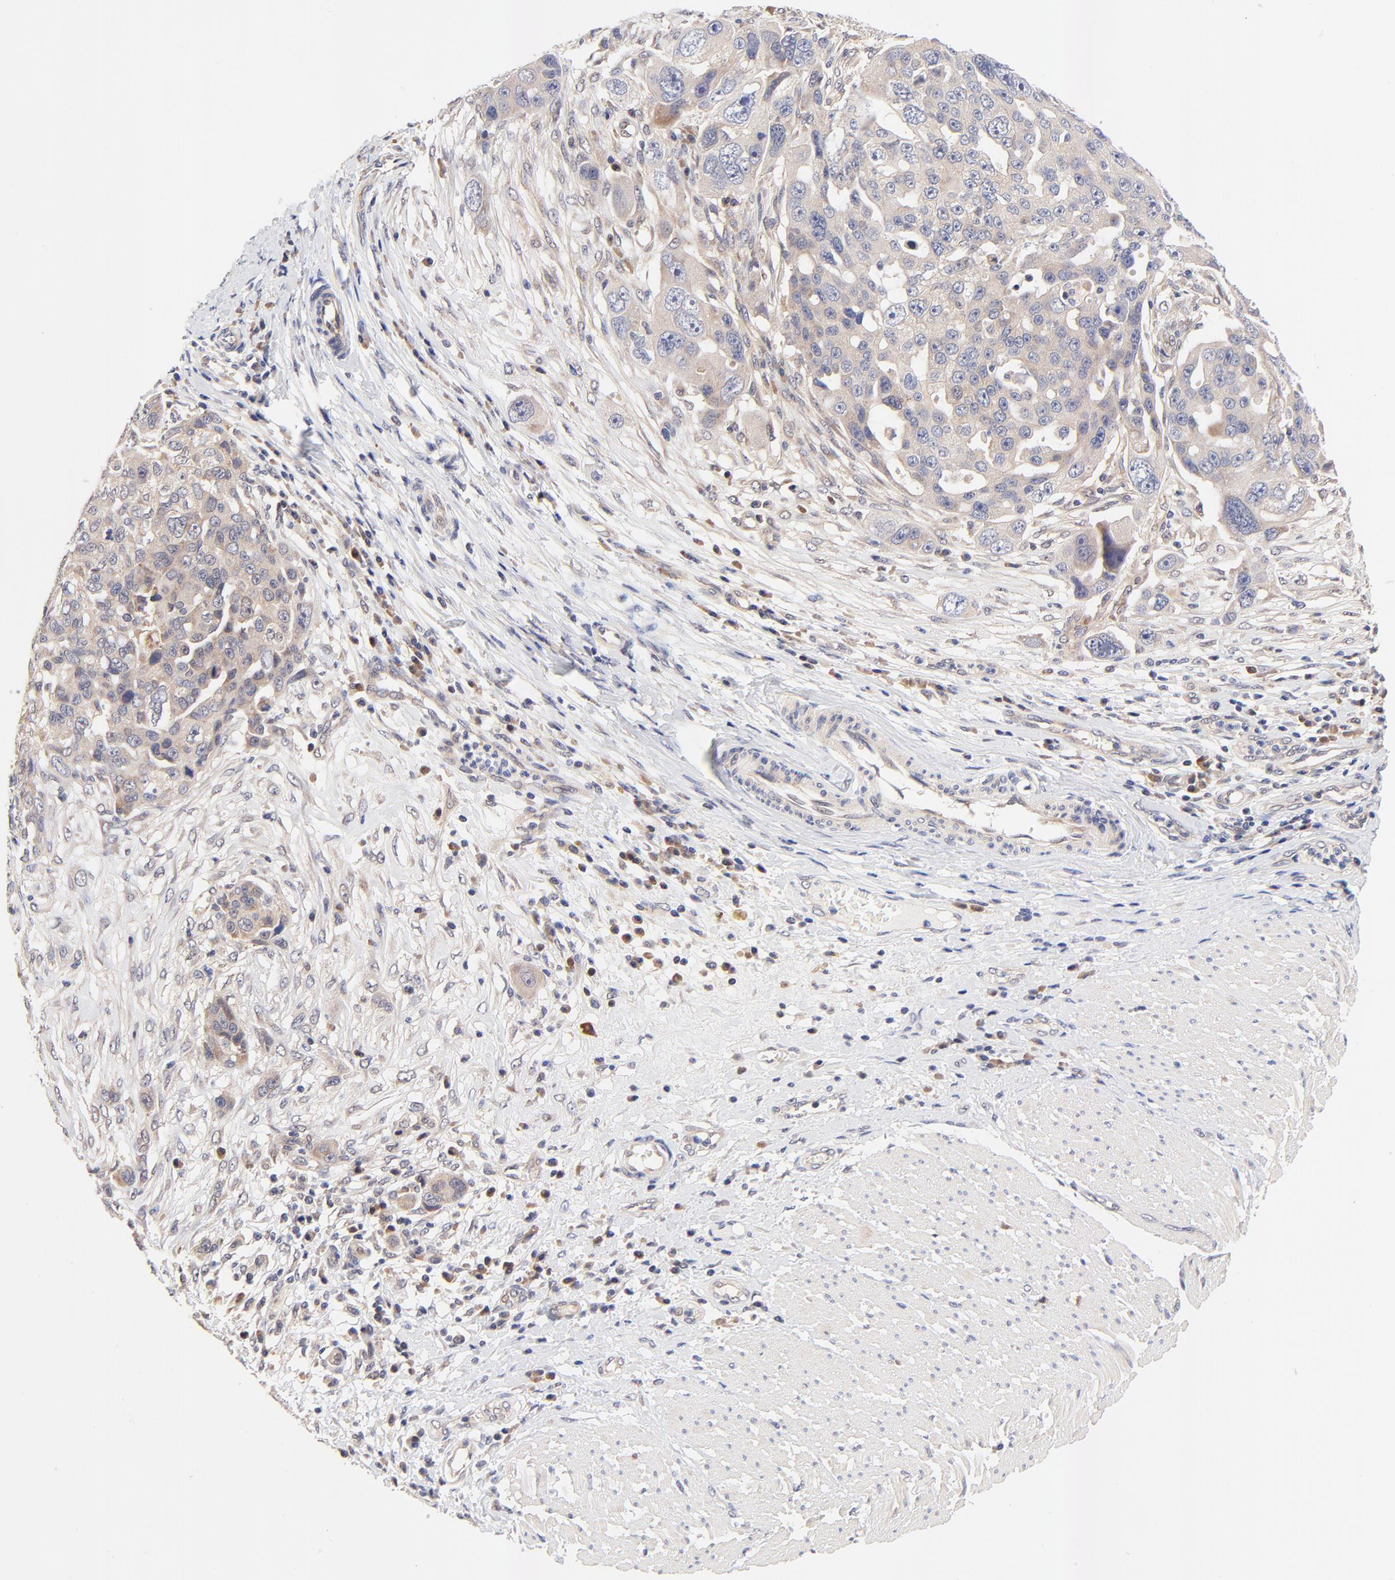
{"staining": {"intensity": "weak", "quantity": ">75%", "location": "cytoplasmic/membranous"}, "tissue": "ovarian cancer", "cell_type": "Tumor cells", "image_type": "cancer", "snomed": [{"axis": "morphology", "description": "Carcinoma, endometroid"}, {"axis": "topography", "description": "Ovary"}], "caption": "Tumor cells show low levels of weak cytoplasmic/membranous positivity in about >75% of cells in endometroid carcinoma (ovarian).", "gene": "TXNL1", "patient": {"sex": "female", "age": 75}}